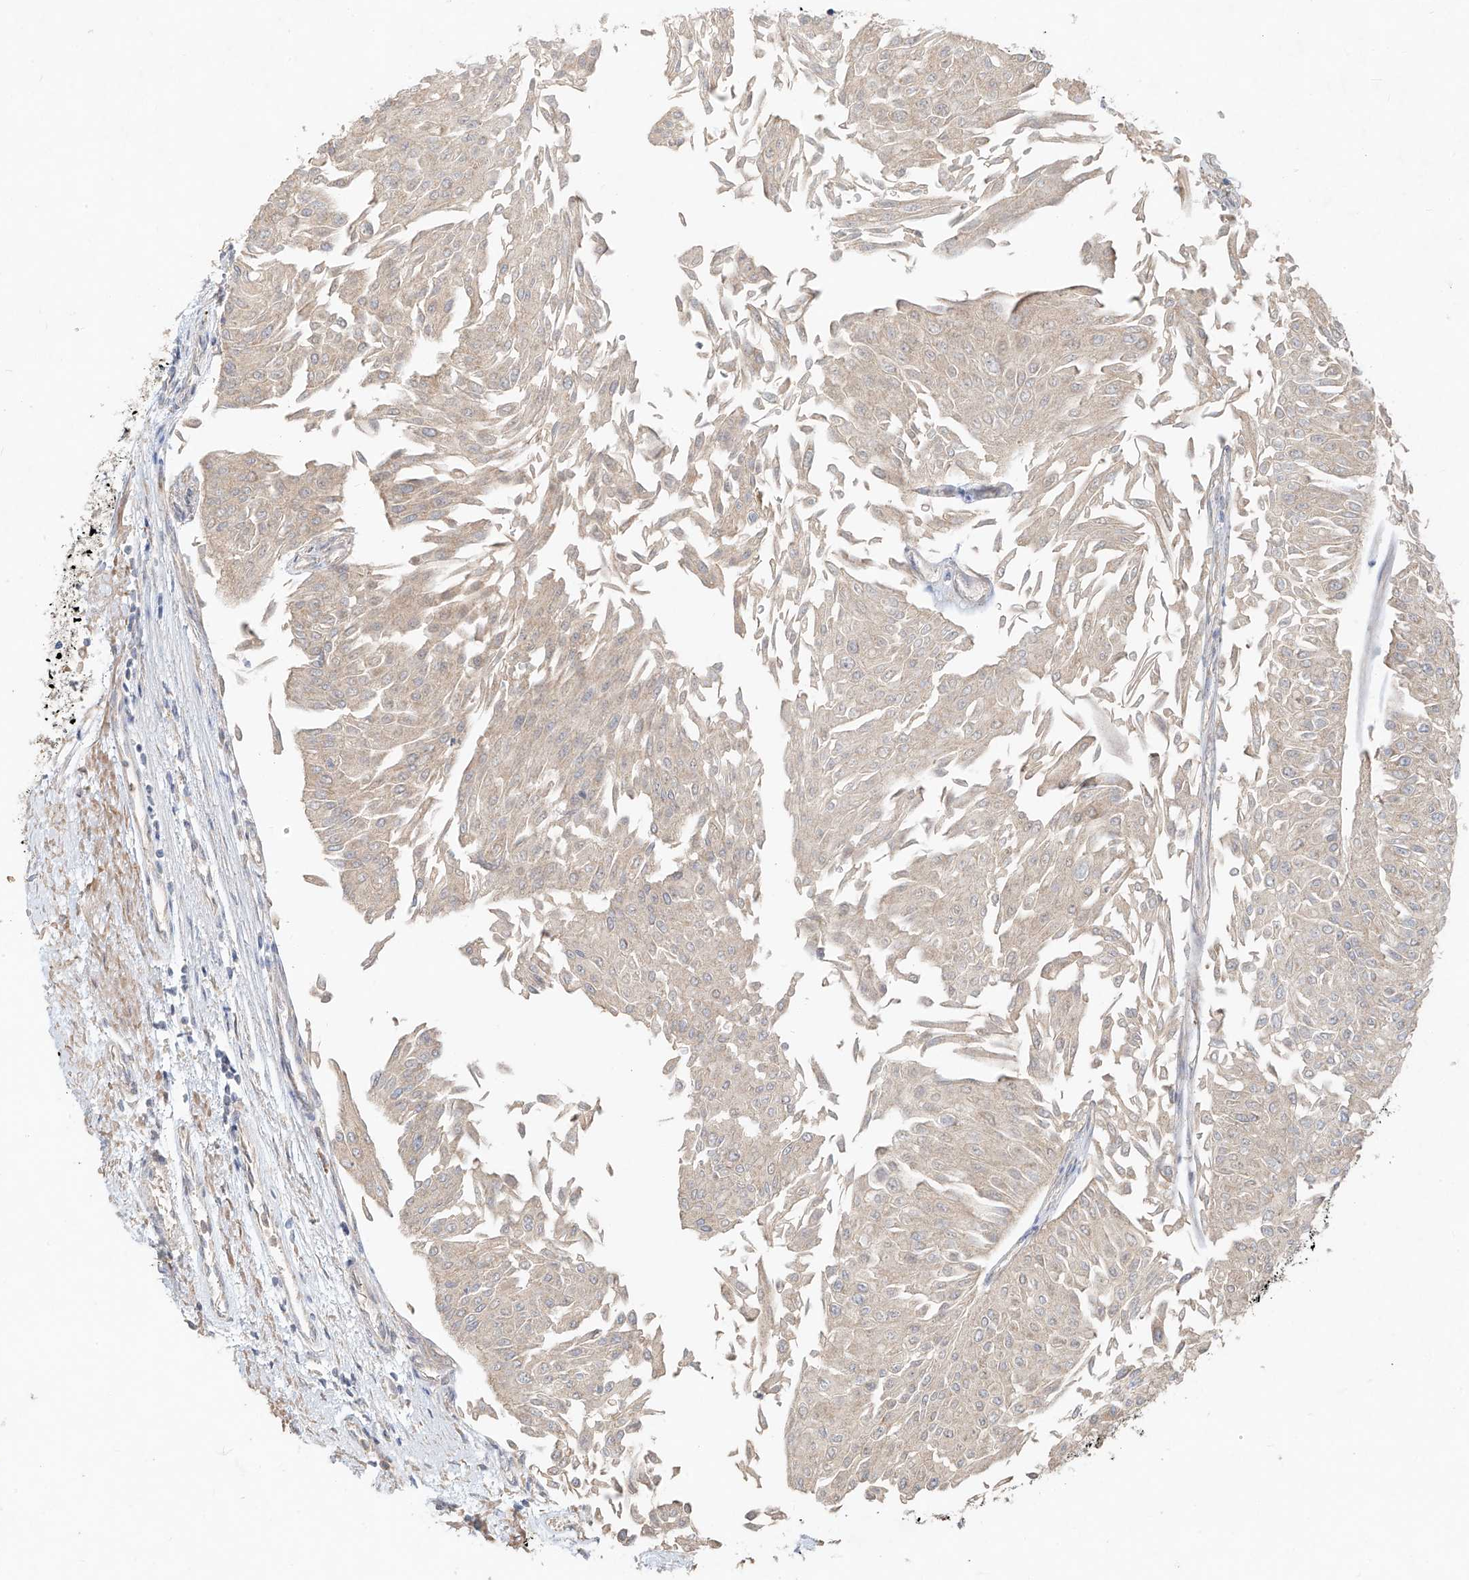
{"staining": {"intensity": "negative", "quantity": "none", "location": "none"}, "tissue": "urothelial cancer", "cell_type": "Tumor cells", "image_type": "cancer", "snomed": [{"axis": "morphology", "description": "Urothelial carcinoma, Low grade"}, {"axis": "topography", "description": "Urinary bladder"}], "caption": "Tumor cells show no significant staining in urothelial cancer.", "gene": "TMEM61", "patient": {"sex": "male", "age": 67}}